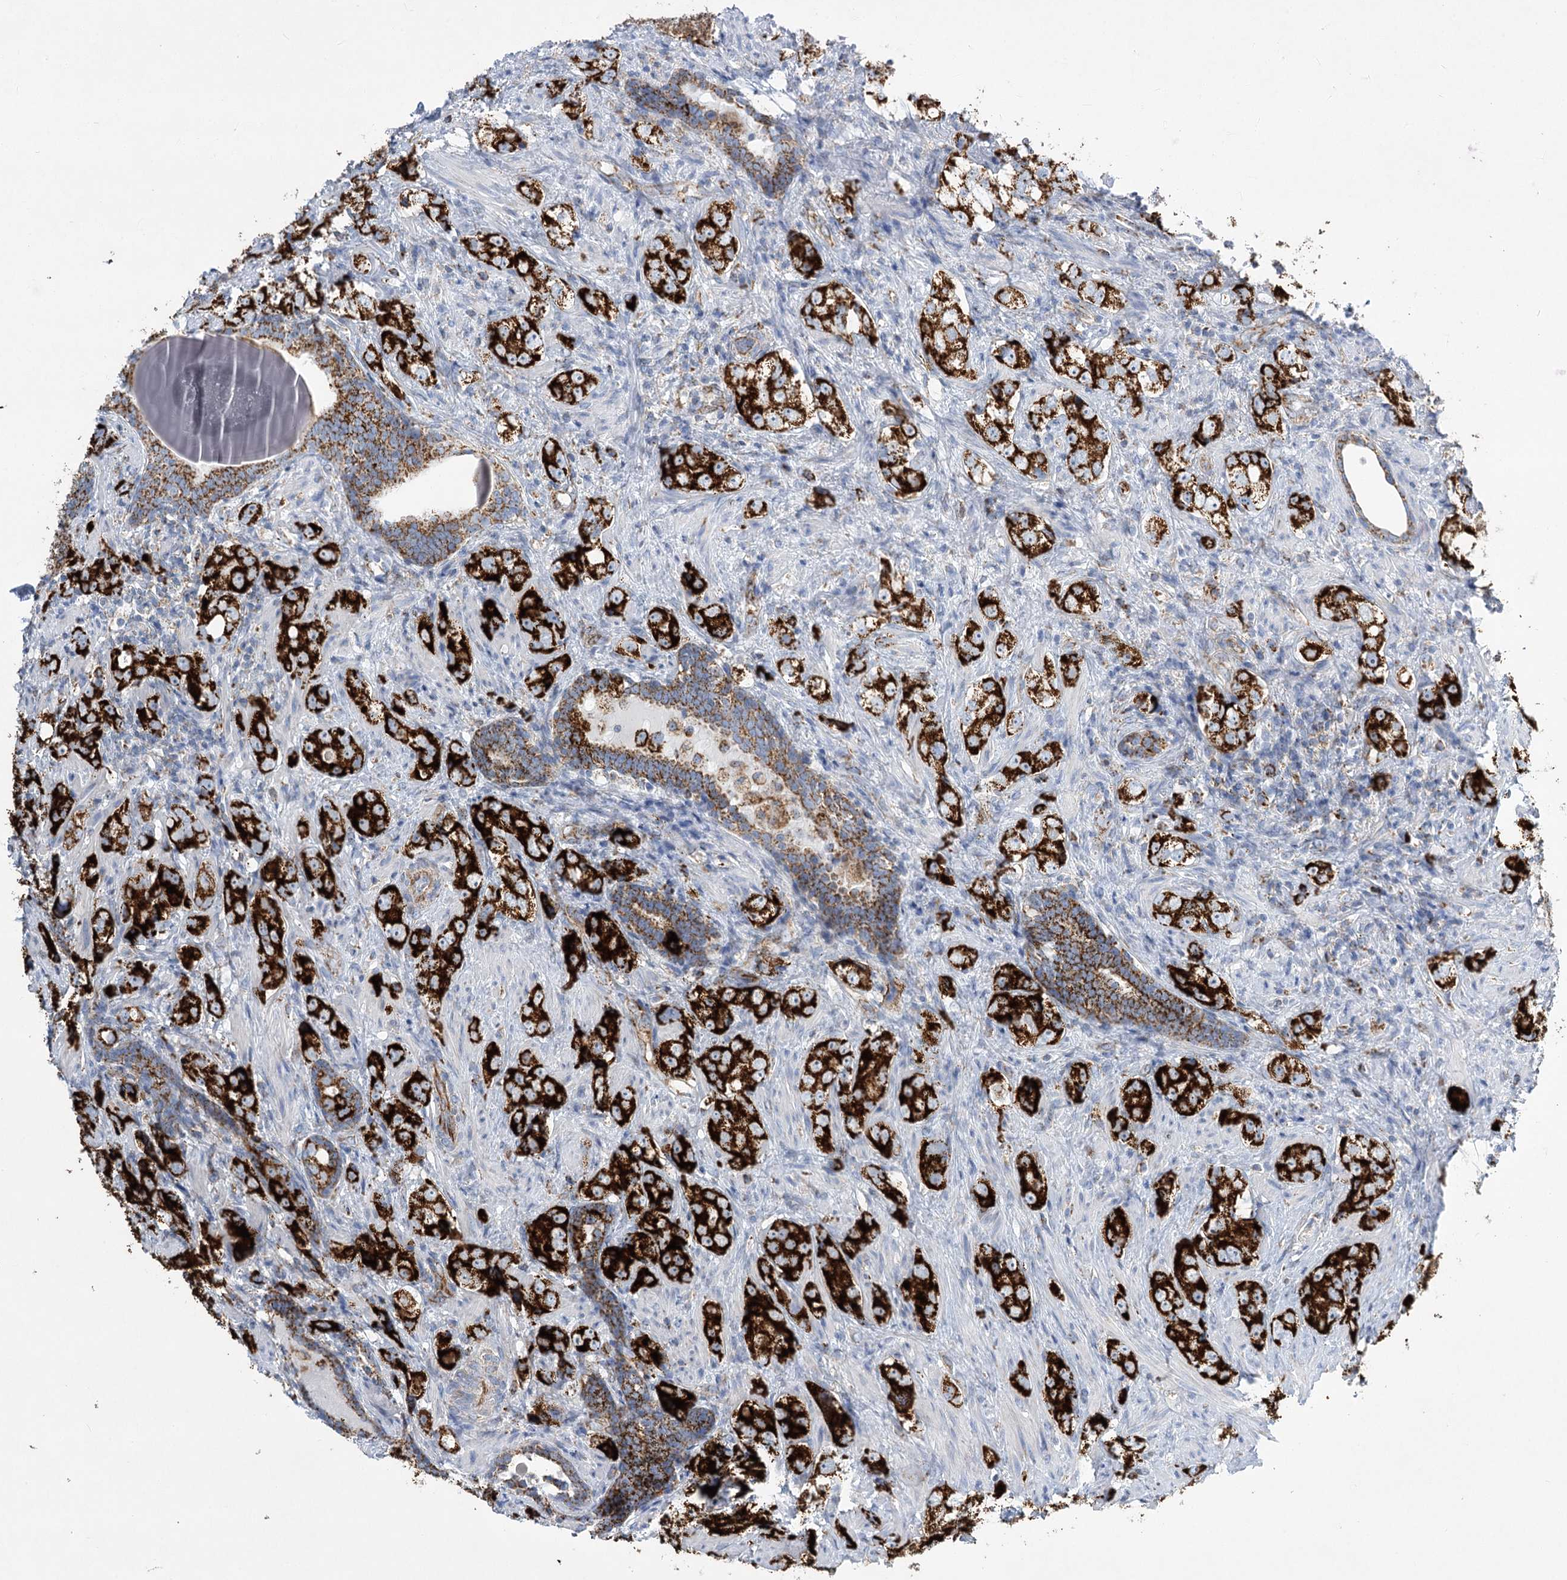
{"staining": {"intensity": "strong", "quantity": ">75%", "location": "cytoplasmic/membranous"}, "tissue": "prostate cancer", "cell_type": "Tumor cells", "image_type": "cancer", "snomed": [{"axis": "morphology", "description": "Adenocarcinoma, High grade"}, {"axis": "topography", "description": "Prostate"}], "caption": "Human prostate cancer (adenocarcinoma (high-grade)) stained for a protein (brown) reveals strong cytoplasmic/membranous positive positivity in approximately >75% of tumor cells.", "gene": "DHTKD1", "patient": {"sex": "male", "age": 63}}